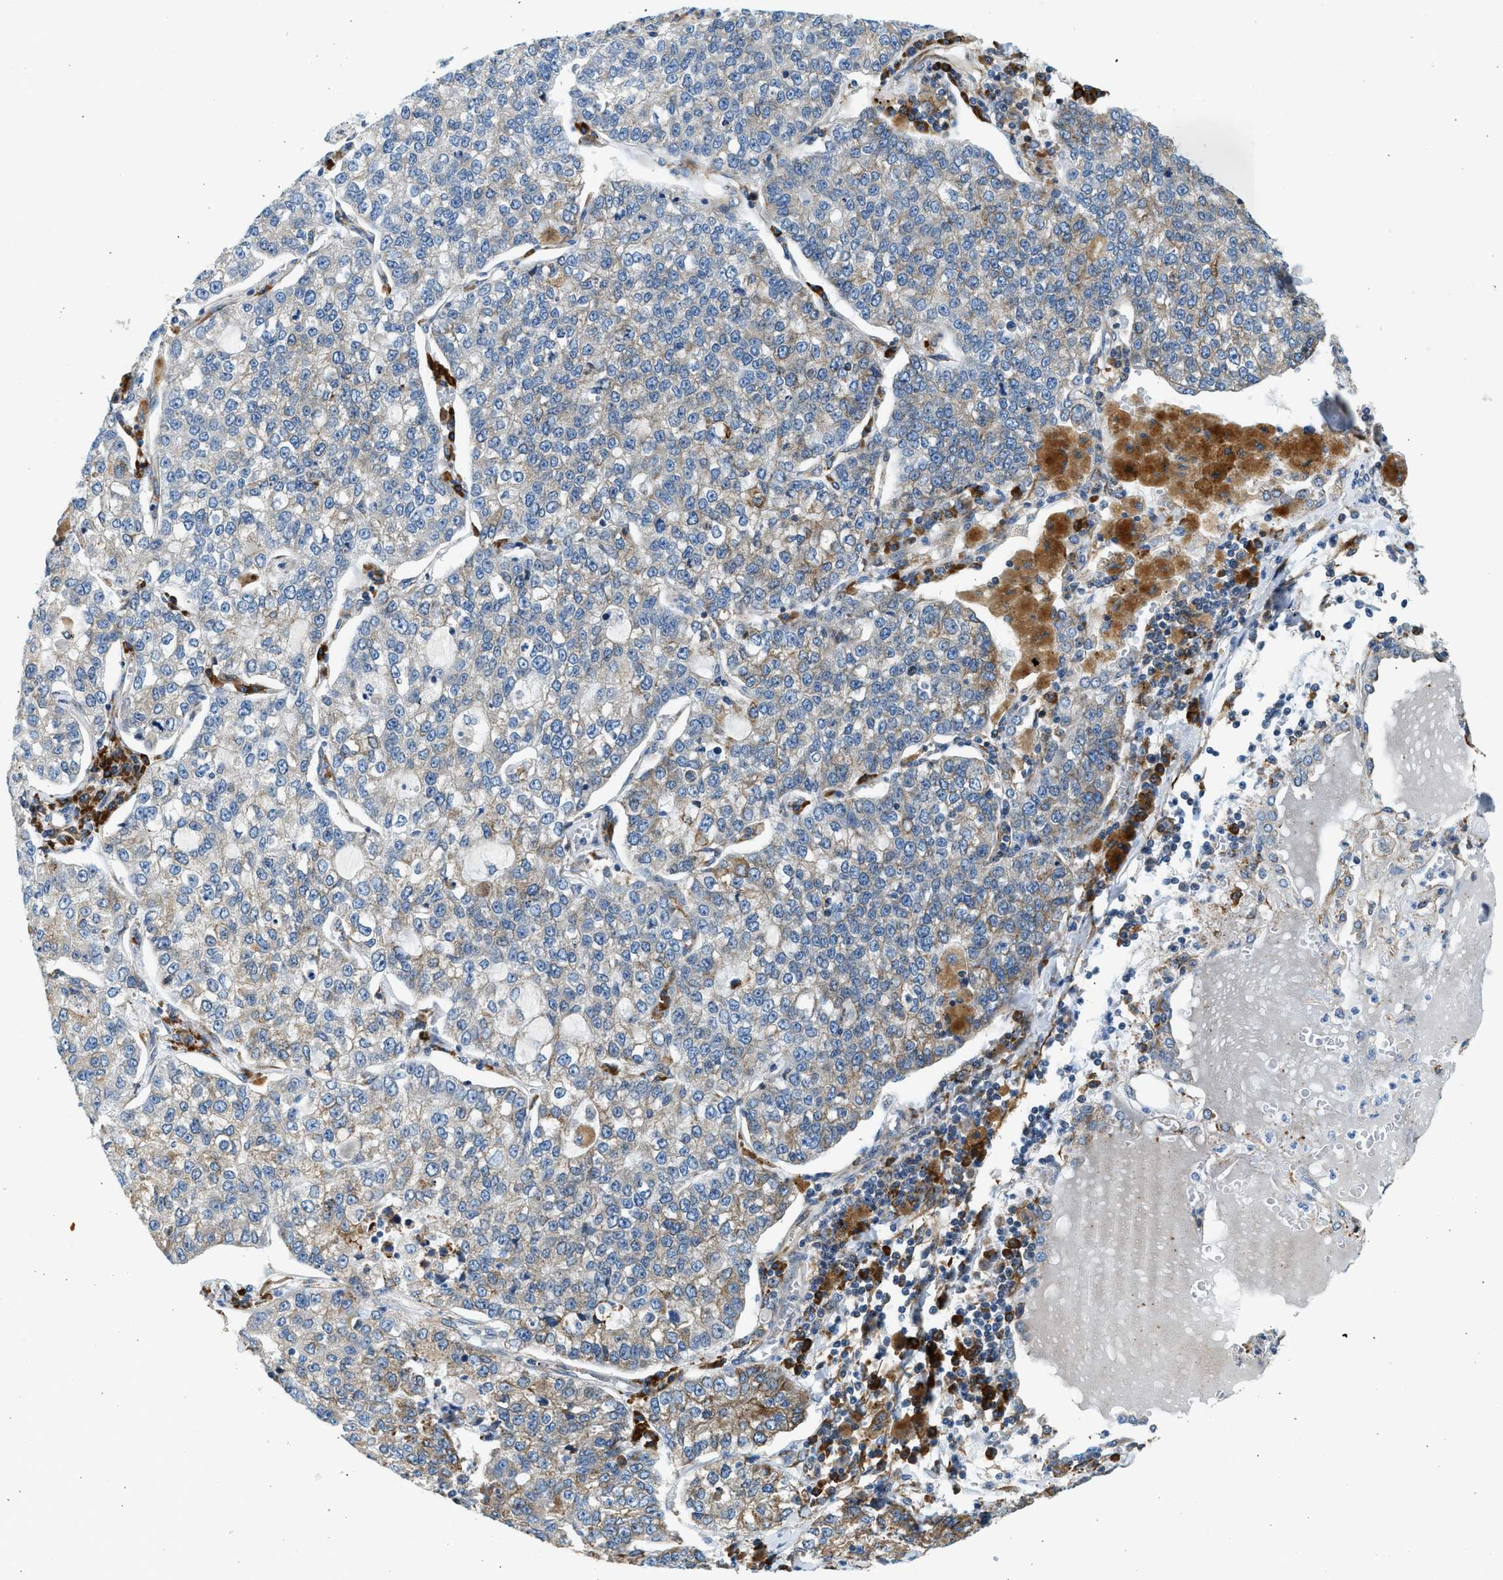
{"staining": {"intensity": "weak", "quantity": "25%-75%", "location": "cytoplasmic/membranous"}, "tissue": "lung cancer", "cell_type": "Tumor cells", "image_type": "cancer", "snomed": [{"axis": "morphology", "description": "Adenocarcinoma, NOS"}, {"axis": "topography", "description": "Lung"}], "caption": "Tumor cells show low levels of weak cytoplasmic/membranous expression in about 25%-75% of cells in lung cancer.", "gene": "CNTN6", "patient": {"sex": "male", "age": 49}}